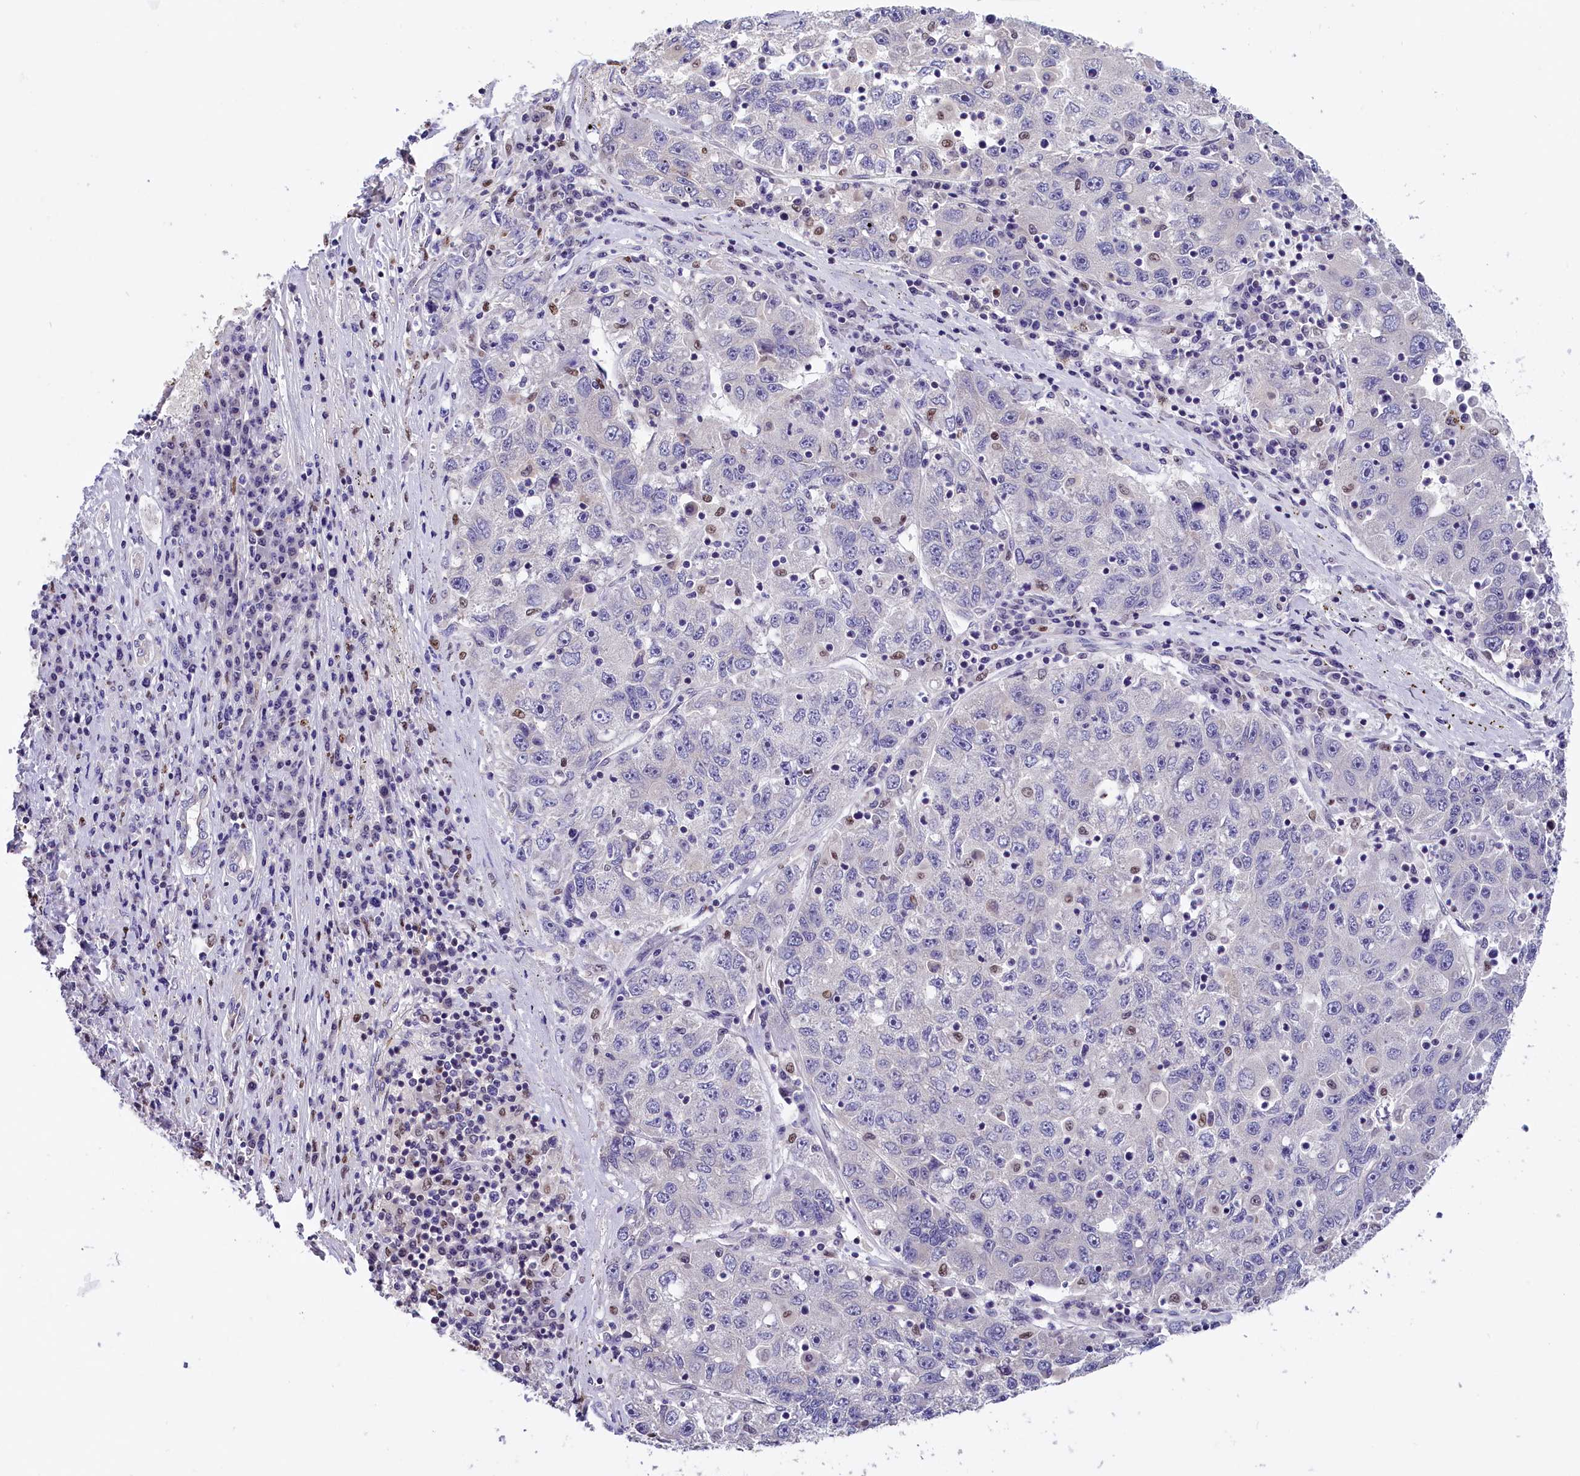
{"staining": {"intensity": "negative", "quantity": "none", "location": "none"}, "tissue": "liver cancer", "cell_type": "Tumor cells", "image_type": "cancer", "snomed": [{"axis": "morphology", "description": "Carcinoma, Hepatocellular, NOS"}, {"axis": "topography", "description": "Liver"}], "caption": "Immunohistochemistry (IHC) of human liver cancer (hepatocellular carcinoma) reveals no staining in tumor cells.", "gene": "BTBD9", "patient": {"sex": "male", "age": 49}}